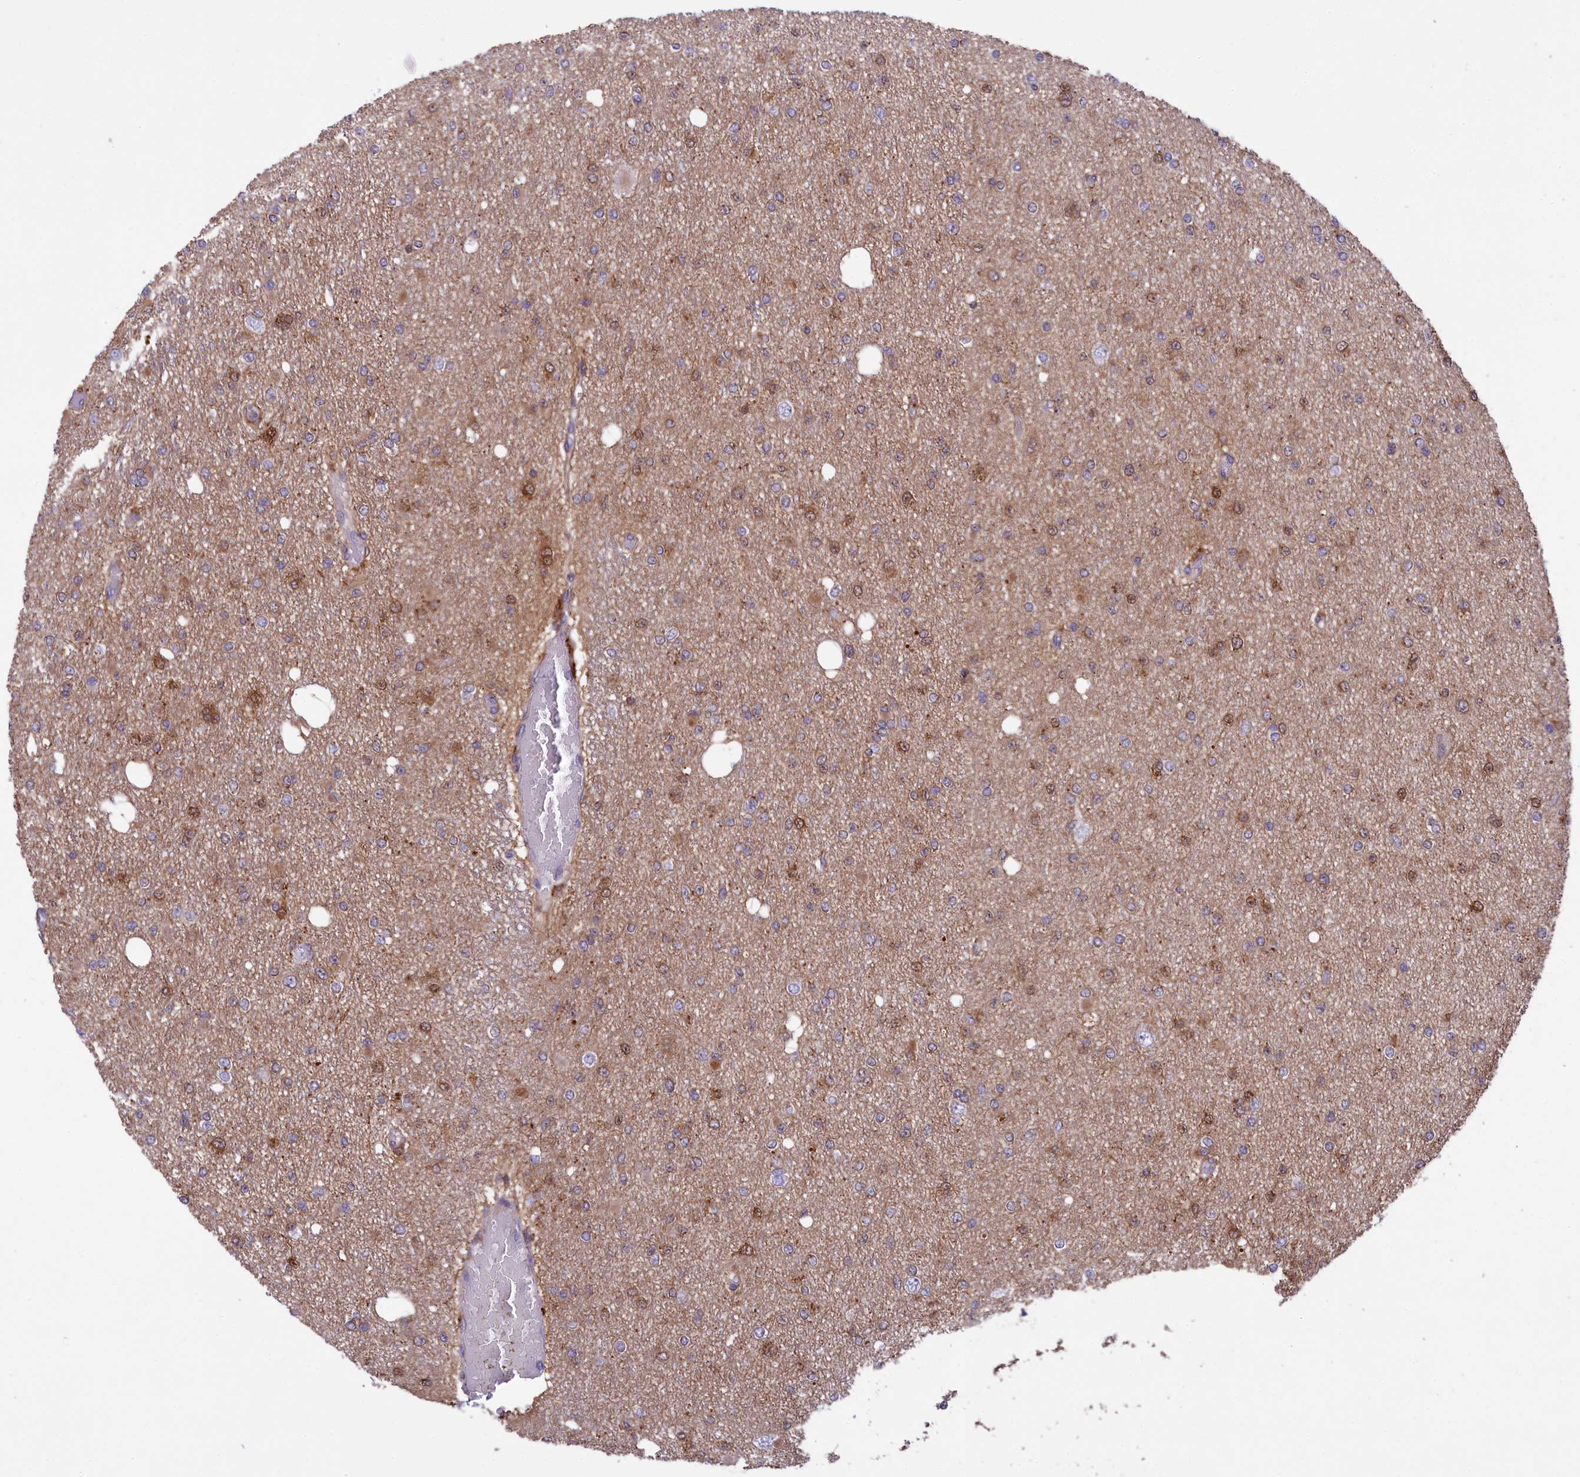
{"staining": {"intensity": "moderate", "quantity": "<25%", "location": "cytoplasmic/membranous,nuclear"}, "tissue": "glioma", "cell_type": "Tumor cells", "image_type": "cancer", "snomed": [{"axis": "morphology", "description": "Glioma, malignant, Low grade"}, {"axis": "topography", "description": "Brain"}], "caption": "Glioma stained for a protein (brown) displays moderate cytoplasmic/membranous and nuclear positive positivity in approximately <25% of tumor cells.", "gene": "MAN2B1", "patient": {"sex": "female", "age": 22}}